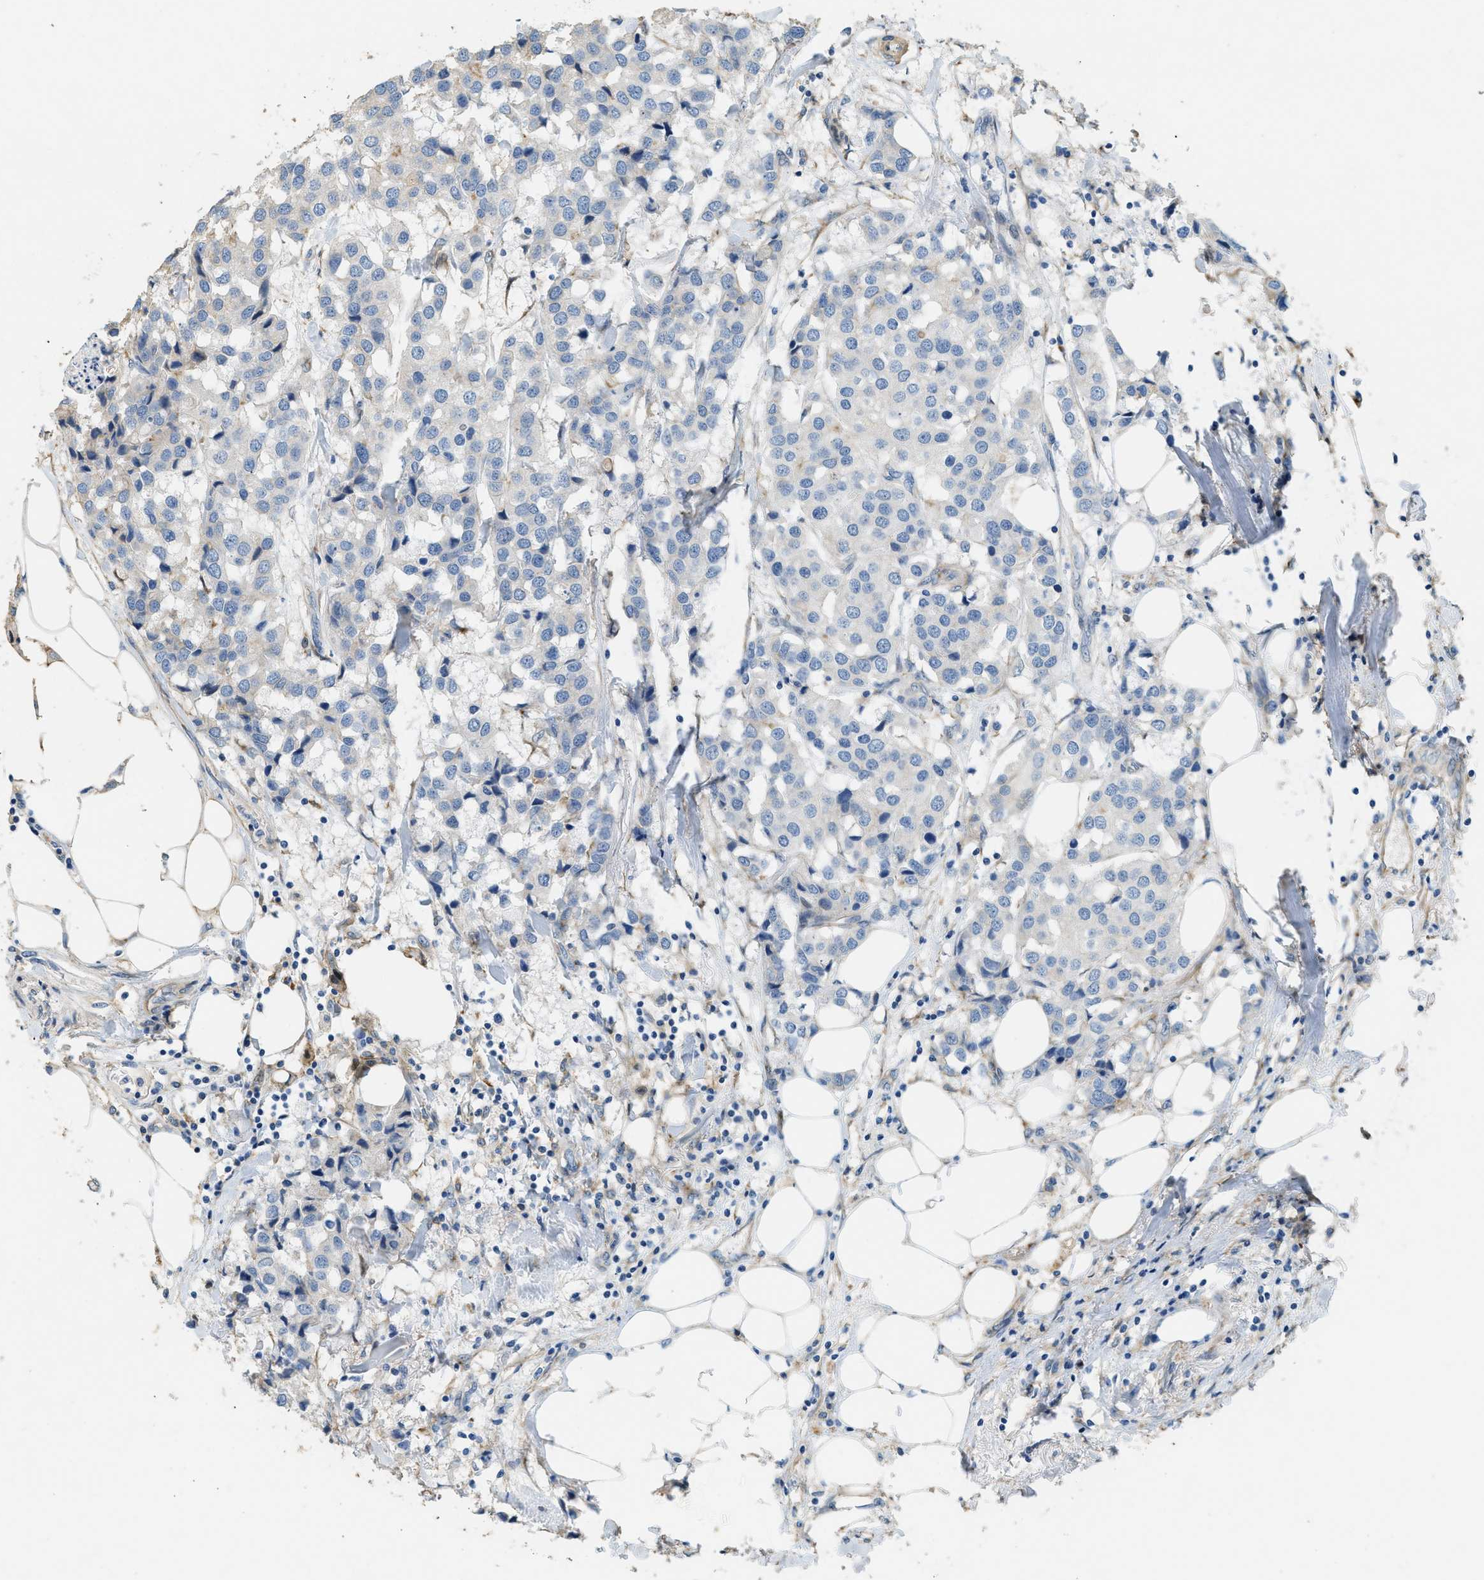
{"staining": {"intensity": "negative", "quantity": "none", "location": "none"}, "tissue": "breast cancer", "cell_type": "Tumor cells", "image_type": "cancer", "snomed": [{"axis": "morphology", "description": "Duct carcinoma"}, {"axis": "topography", "description": "Breast"}], "caption": "Tumor cells show no significant staining in breast cancer (intraductal carcinoma).", "gene": "ADCY5", "patient": {"sex": "female", "age": 80}}